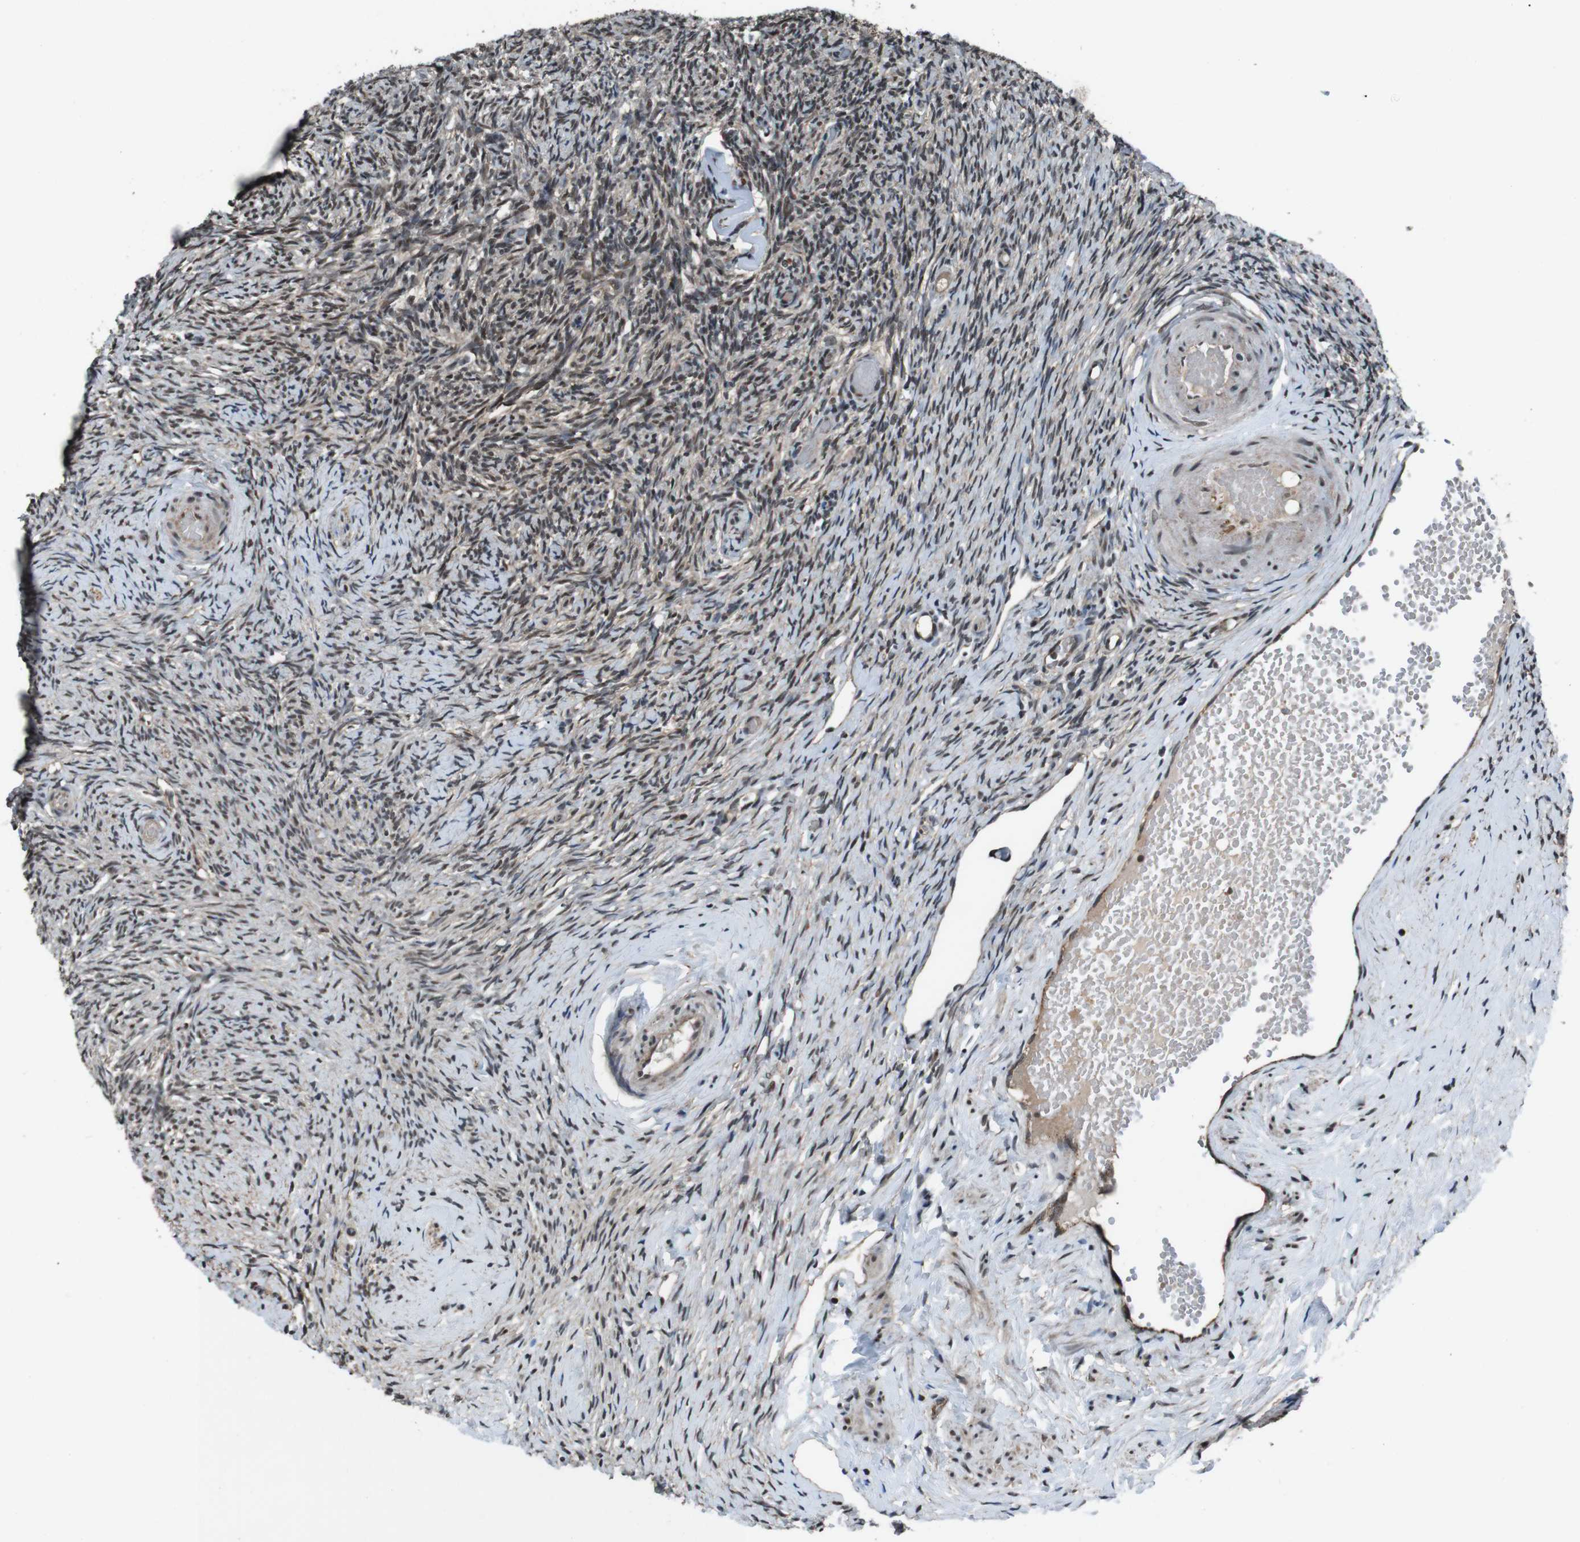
{"staining": {"intensity": "moderate", "quantity": ">75%", "location": "cytoplasmic/membranous,nuclear"}, "tissue": "ovary", "cell_type": "Follicle cells", "image_type": "normal", "snomed": [{"axis": "morphology", "description": "Normal tissue, NOS"}, {"axis": "topography", "description": "Ovary"}], "caption": "Normal ovary demonstrates moderate cytoplasmic/membranous,nuclear staining in approximately >75% of follicle cells, visualized by immunohistochemistry. The protein of interest is shown in brown color, while the nuclei are stained blue.", "gene": "NR4A2", "patient": {"sex": "female", "age": 60}}